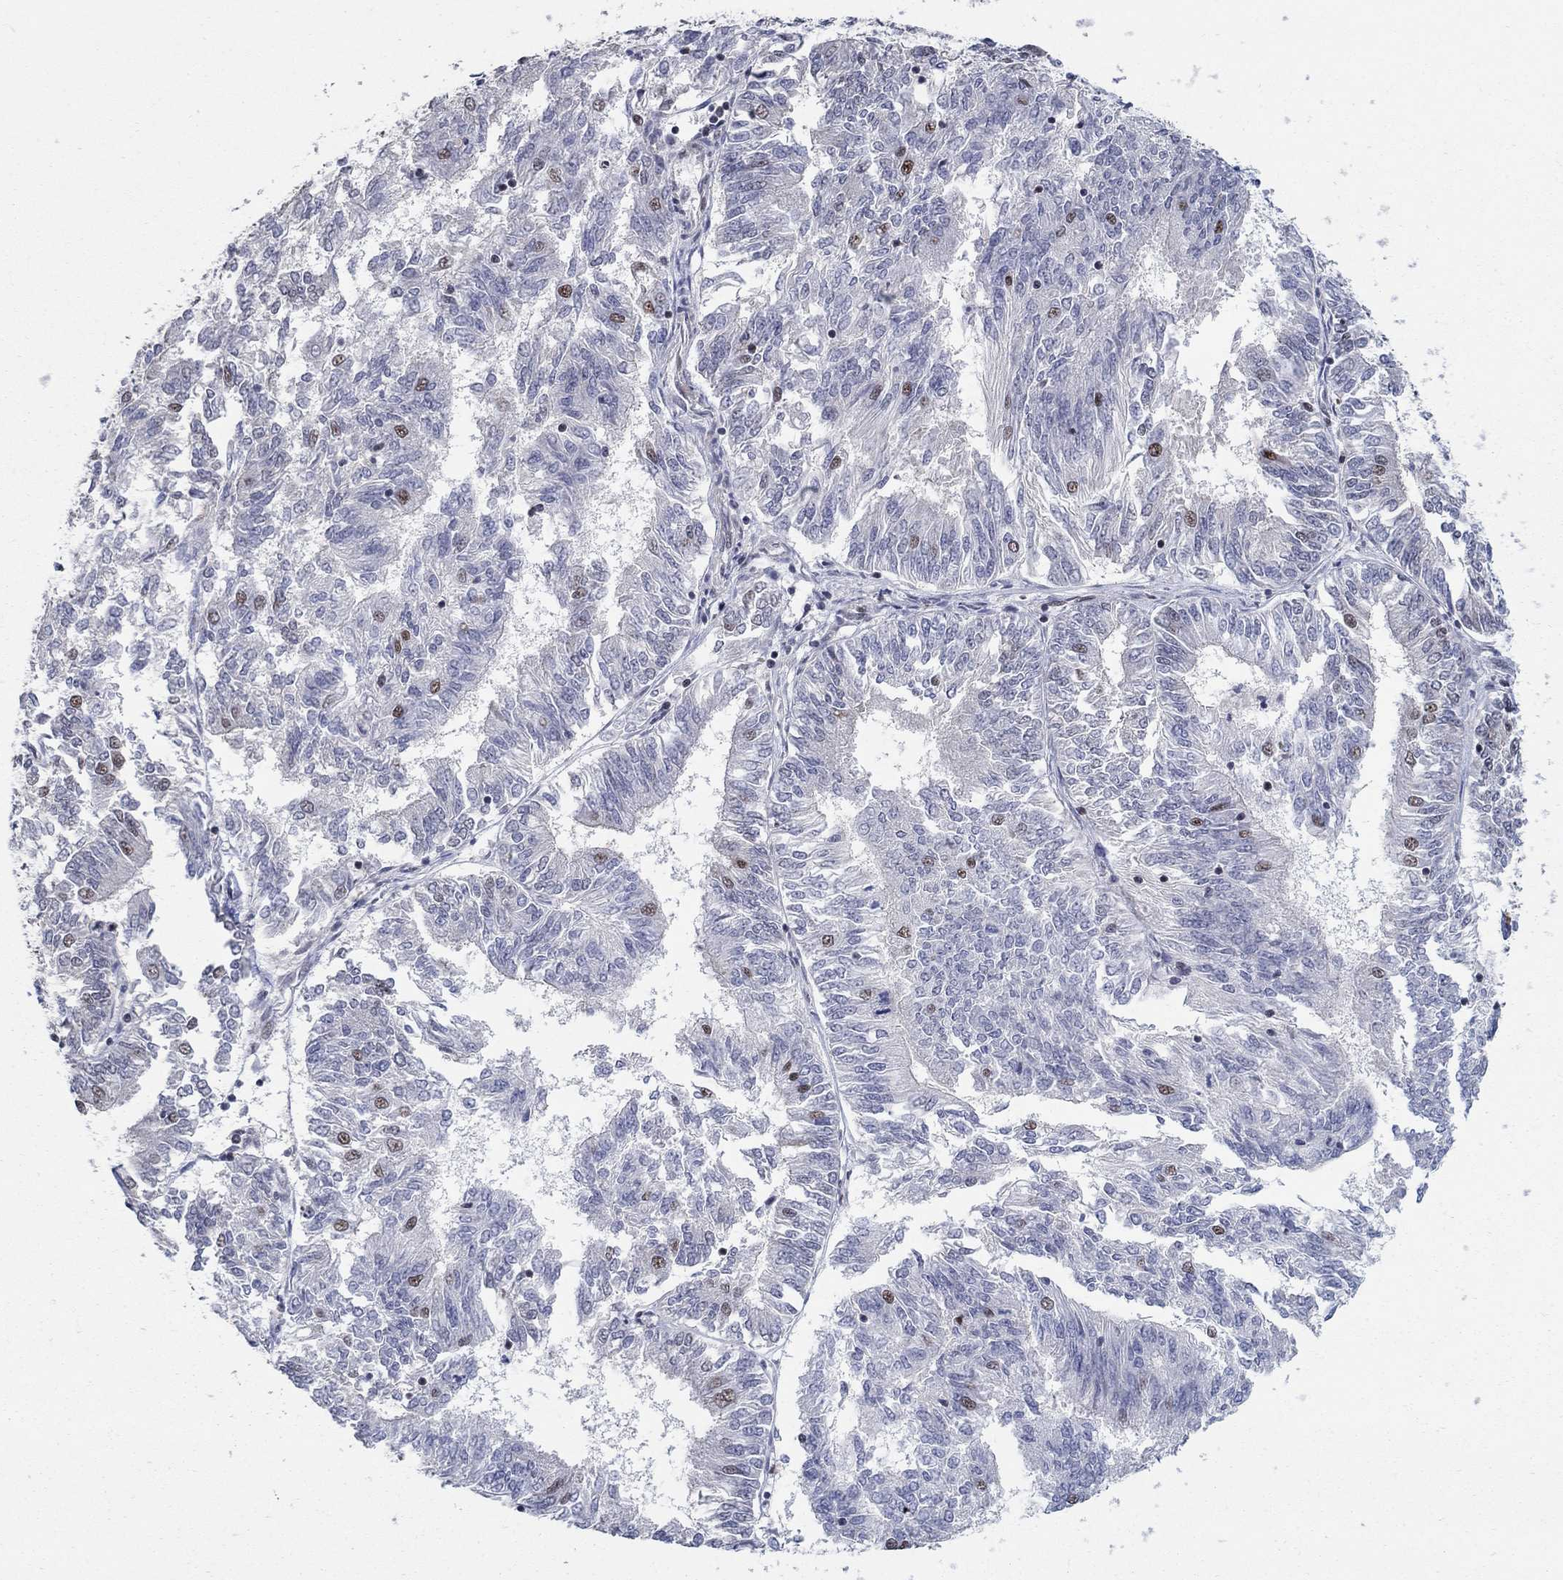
{"staining": {"intensity": "moderate", "quantity": "<25%", "location": "nuclear"}, "tissue": "endometrial cancer", "cell_type": "Tumor cells", "image_type": "cancer", "snomed": [{"axis": "morphology", "description": "Adenocarcinoma, NOS"}, {"axis": "topography", "description": "Endometrium"}], "caption": "The photomicrograph reveals a brown stain indicating the presence of a protein in the nuclear of tumor cells in endometrial cancer (adenocarcinoma).", "gene": "PNISR", "patient": {"sex": "female", "age": 58}}